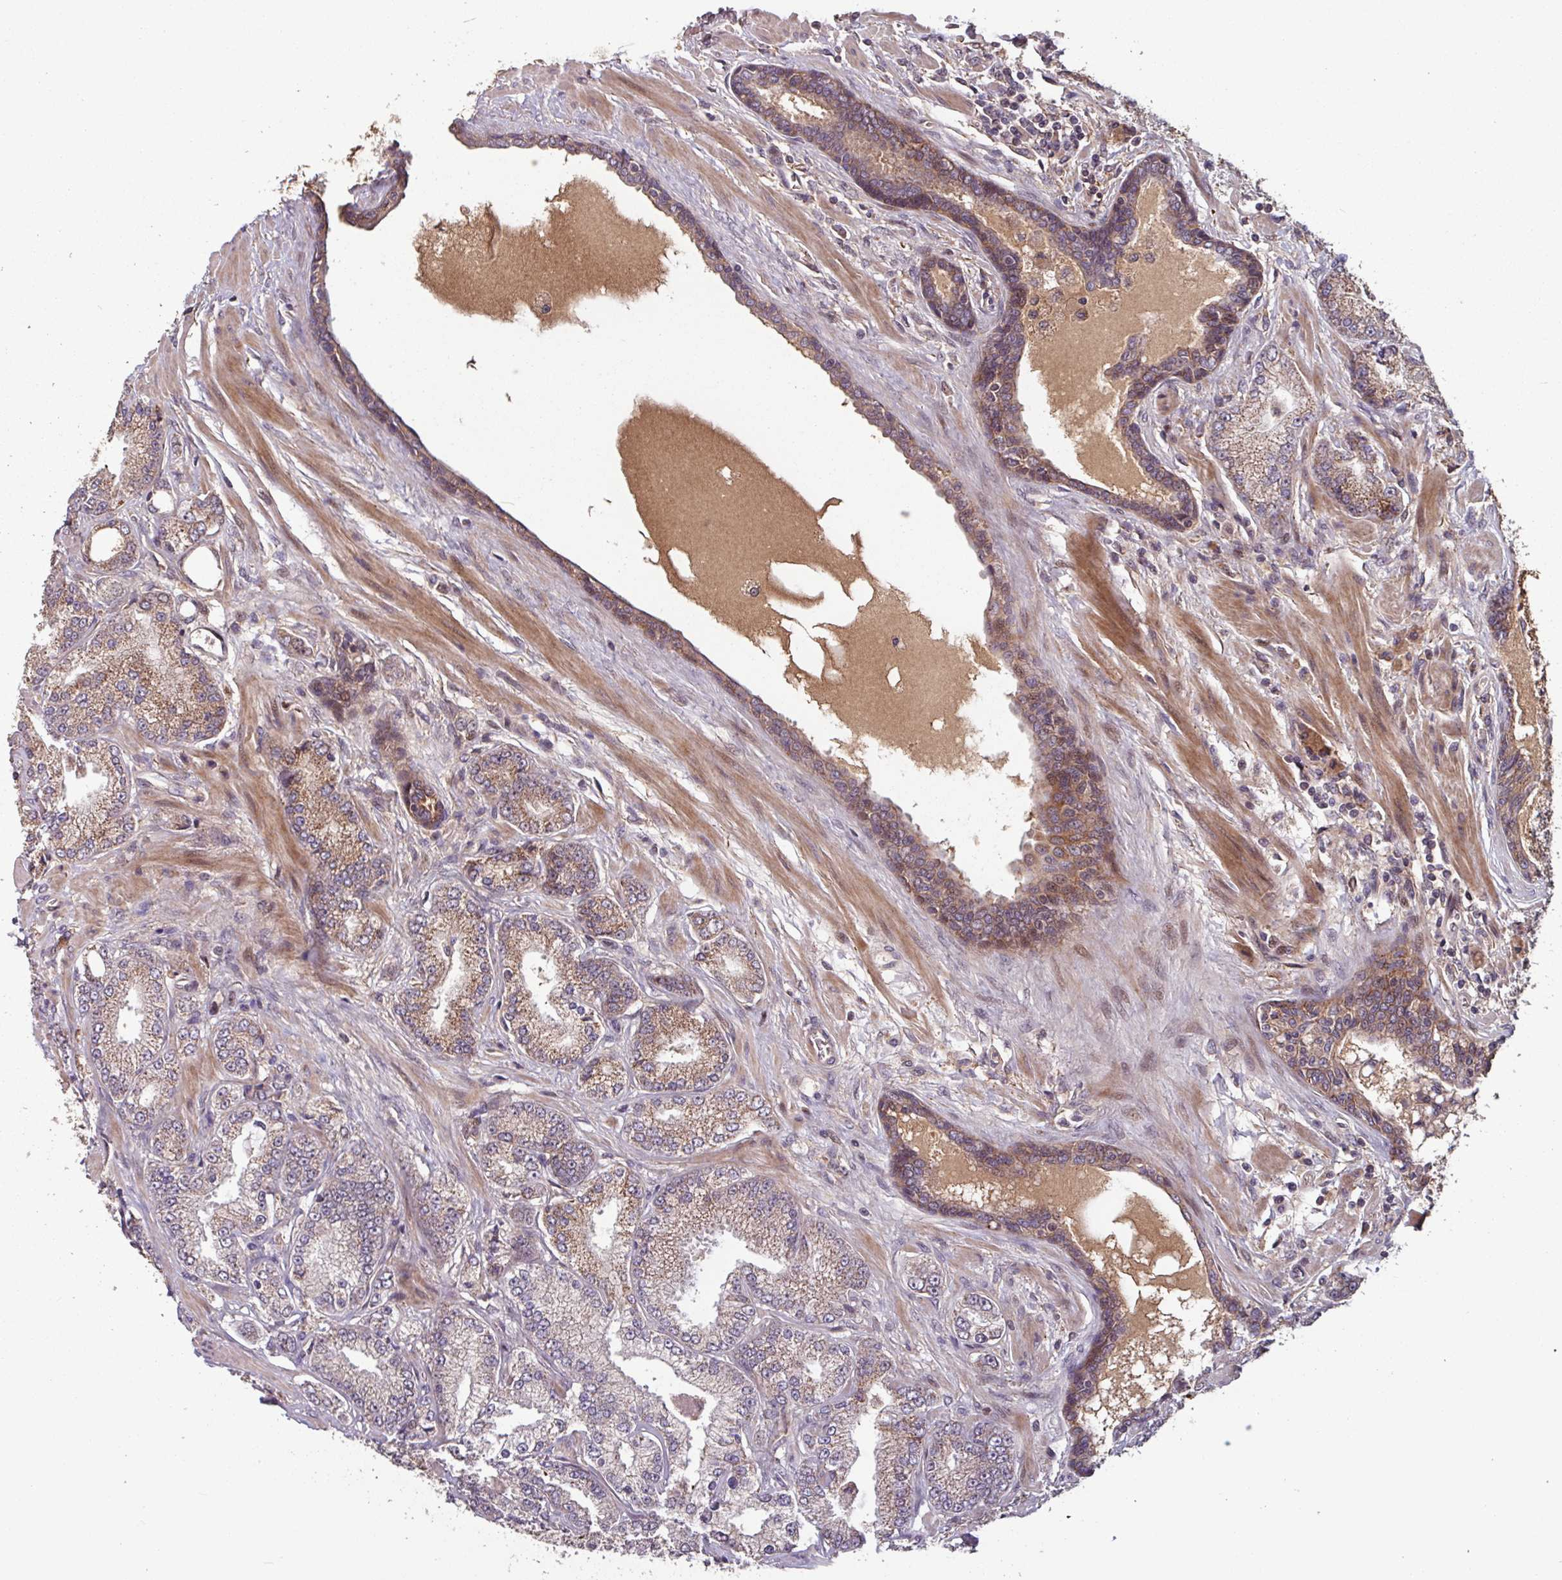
{"staining": {"intensity": "moderate", "quantity": "25%-75%", "location": "cytoplasmic/membranous"}, "tissue": "prostate cancer", "cell_type": "Tumor cells", "image_type": "cancer", "snomed": [{"axis": "morphology", "description": "Adenocarcinoma, High grade"}, {"axis": "topography", "description": "Prostate"}], "caption": "IHC of human adenocarcinoma (high-grade) (prostate) shows medium levels of moderate cytoplasmic/membranous expression in approximately 25%-75% of tumor cells.", "gene": "TMEM88", "patient": {"sex": "male", "age": 68}}